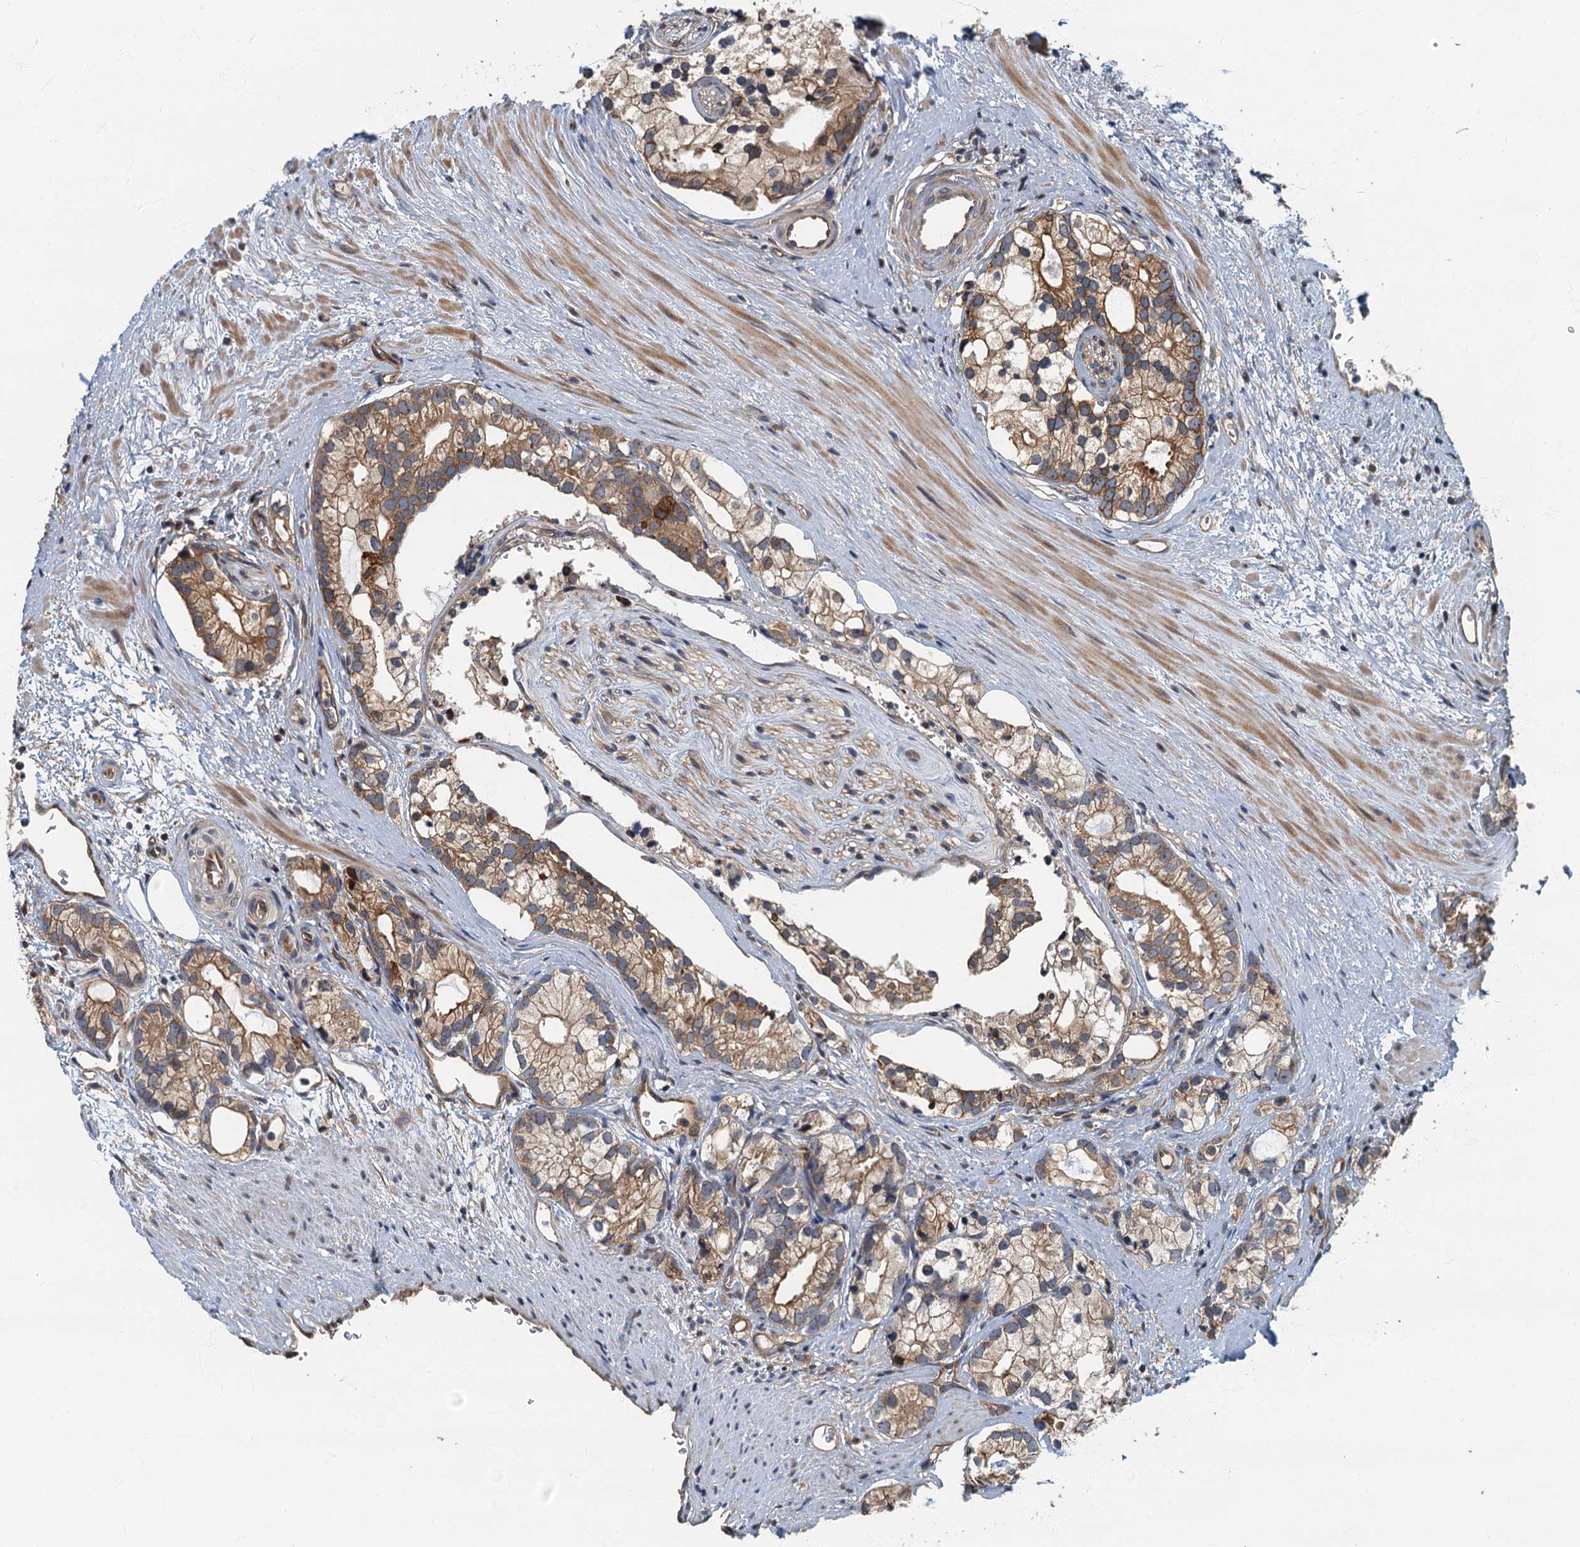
{"staining": {"intensity": "moderate", "quantity": ">75%", "location": "cytoplasmic/membranous"}, "tissue": "prostate cancer", "cell_type": "Tumor cells", "image_type": "cancer", "snomed": [{"axis": "morphology", "description": "Adenocarcinoma, High grade"}, {"axis": "topography", "description": "Prostate"}], "caption": "Protein expression analysis of human adenocarcinoma (high-grade) (prostate) reveals moderate cytoplasmic/membranous positivity in about >75% of tumor cells.", "gene": "CKAP2L", "patient": {"sex": "male", "age": 75}}